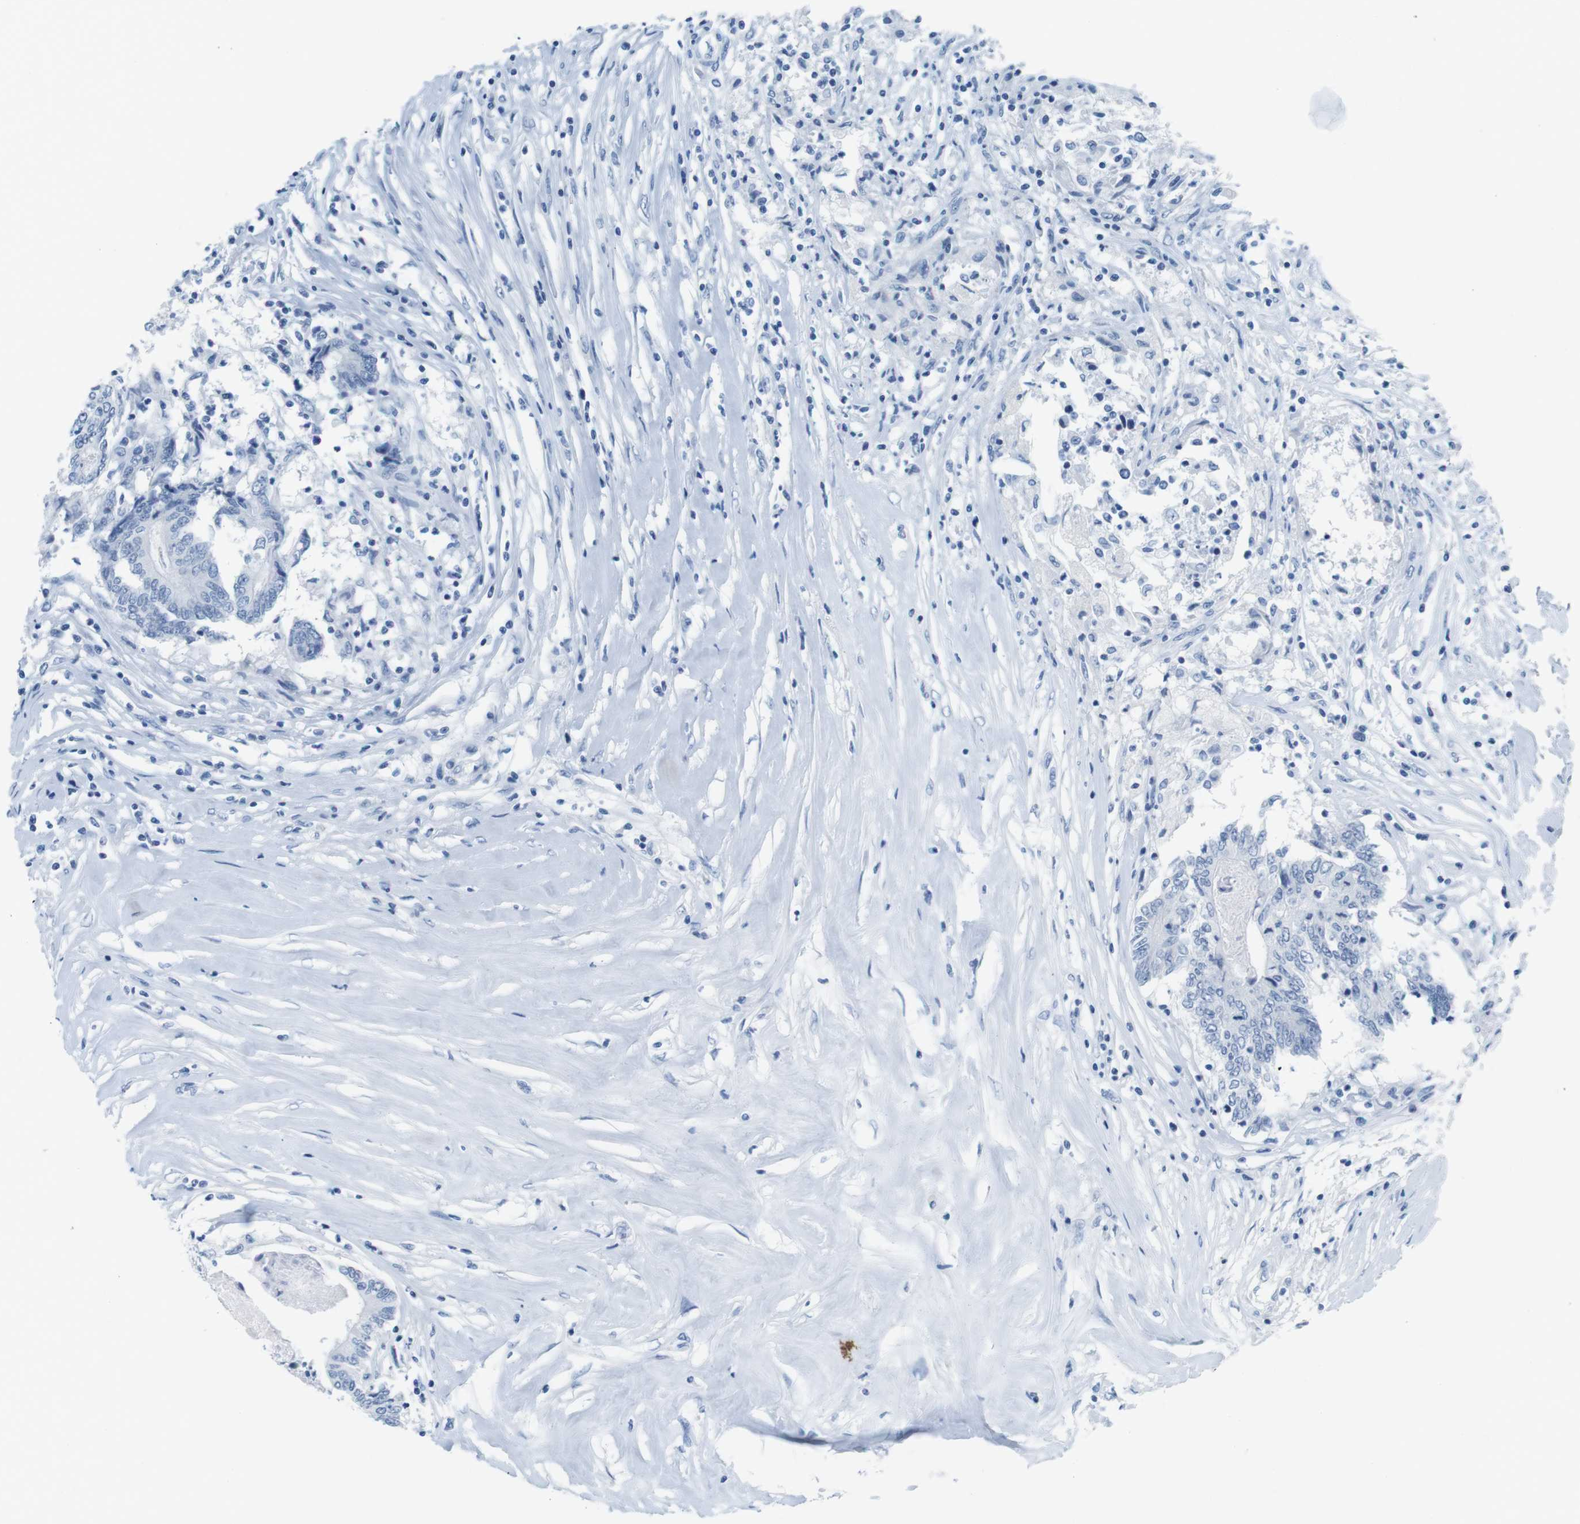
{"staining": {"intensity": "negative", "quantity": "none", "location": "none"}, "tissue": "colorectal cancer", "cell_type": "Tumor cells", "image_type": "cancer", "snomed": [{"axis": "morphology", "description": "Adenocarcinoma, NOS"}, {"axis": "topography", "description": "Rectum"}], "caption": "A micrograph of adenocarcinoma (colorectal) stained for a protein shows no brown staining in tumor cells.", "gene": "CYP2C9", "patient": {"sex": "male", "age": 63}}